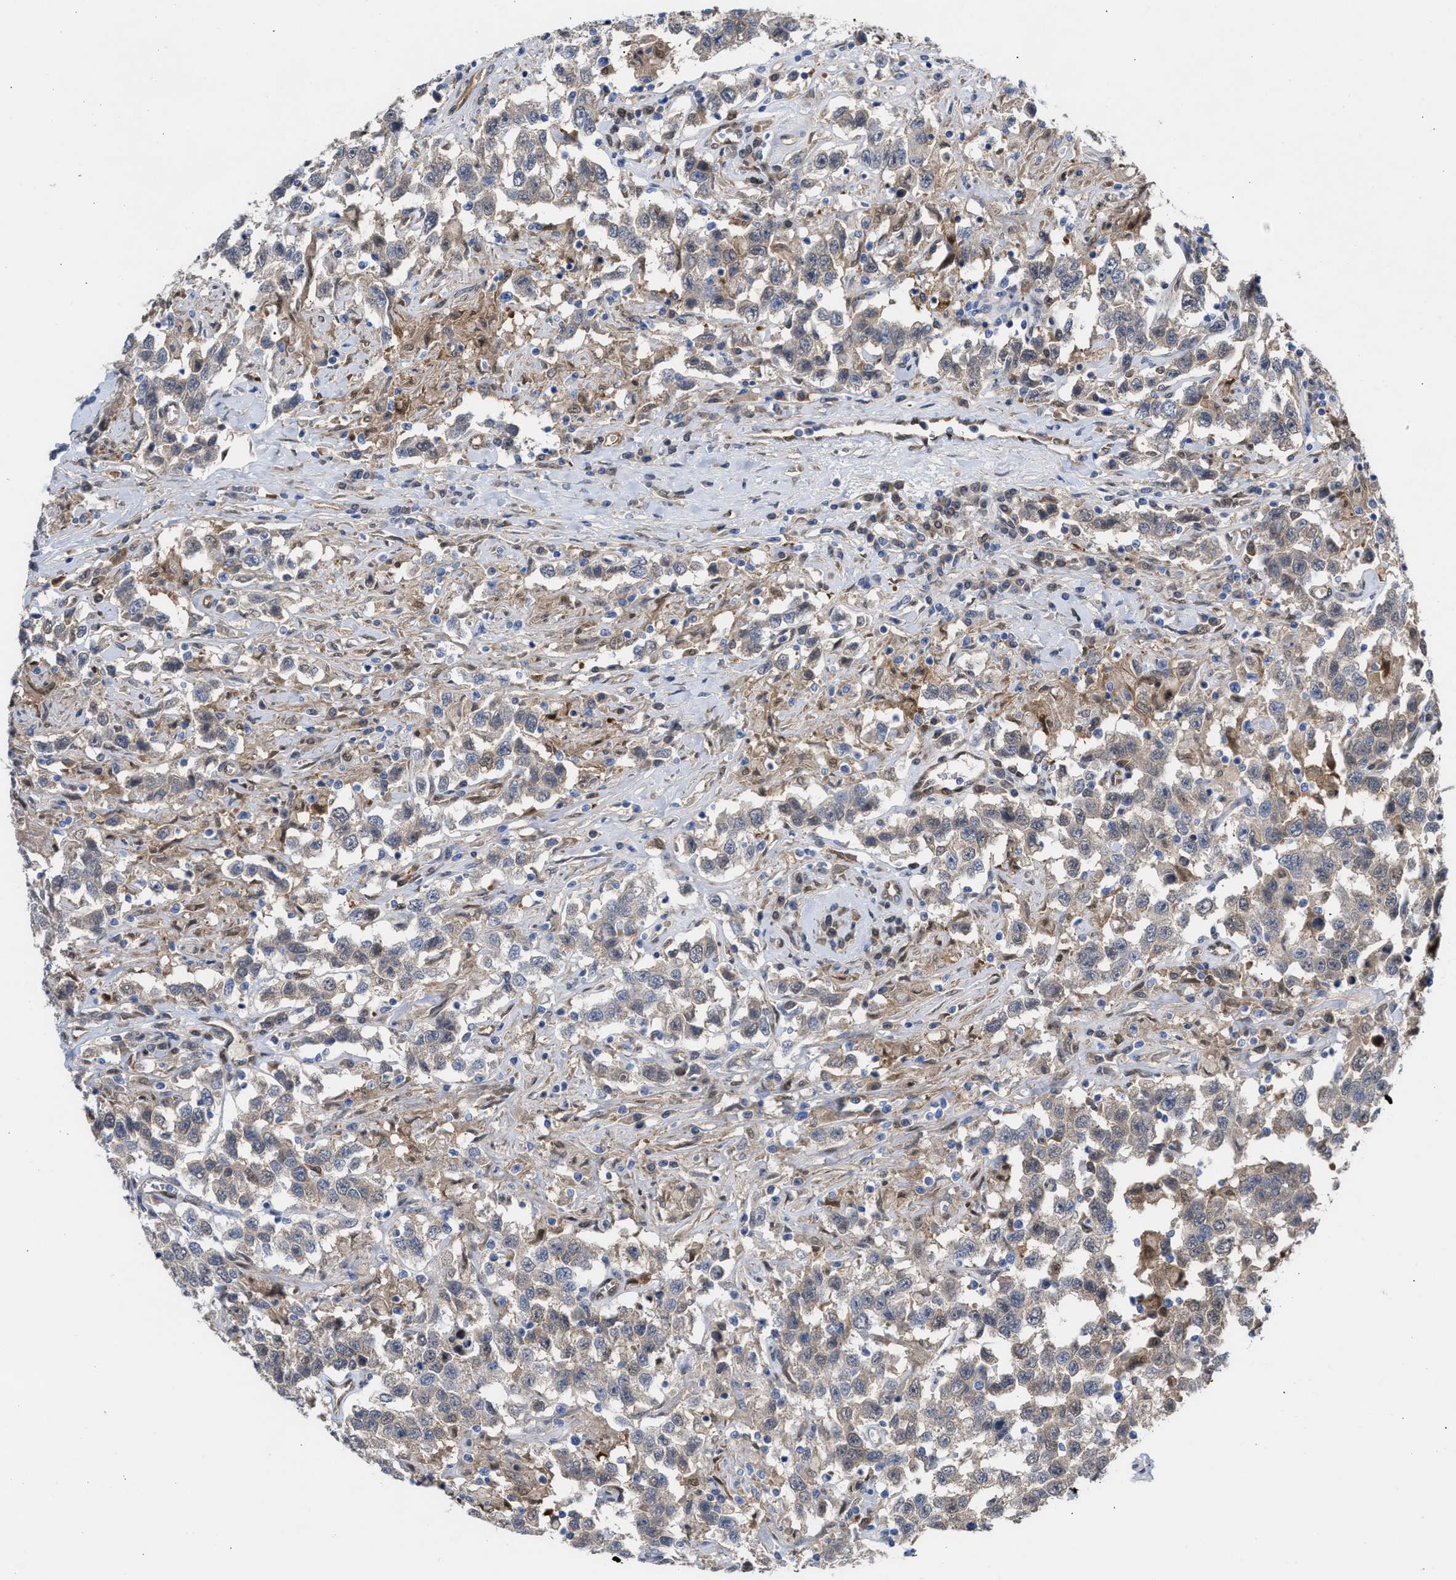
{"staining": {"intensity": "weak", "quantity": "<25%", "location": "cytoplasmic/membranous"}, "tissue": "testis cancer", "cell_type": "Tumor cells", "image_type": "cancer", "snomed": [{"axis": "morphology", "description": "Seminoma, NOS"}, {"axis": "topography", "description": "Testis"}], "caption": "IHC of testis seminoma displays no staining in tumor cells. (Brightfield microscopy of DAB immunohistochemistry (IHC) at high magnification).", "gene": "TP53I3", "patient": {"sex": "male", "age": 41}}